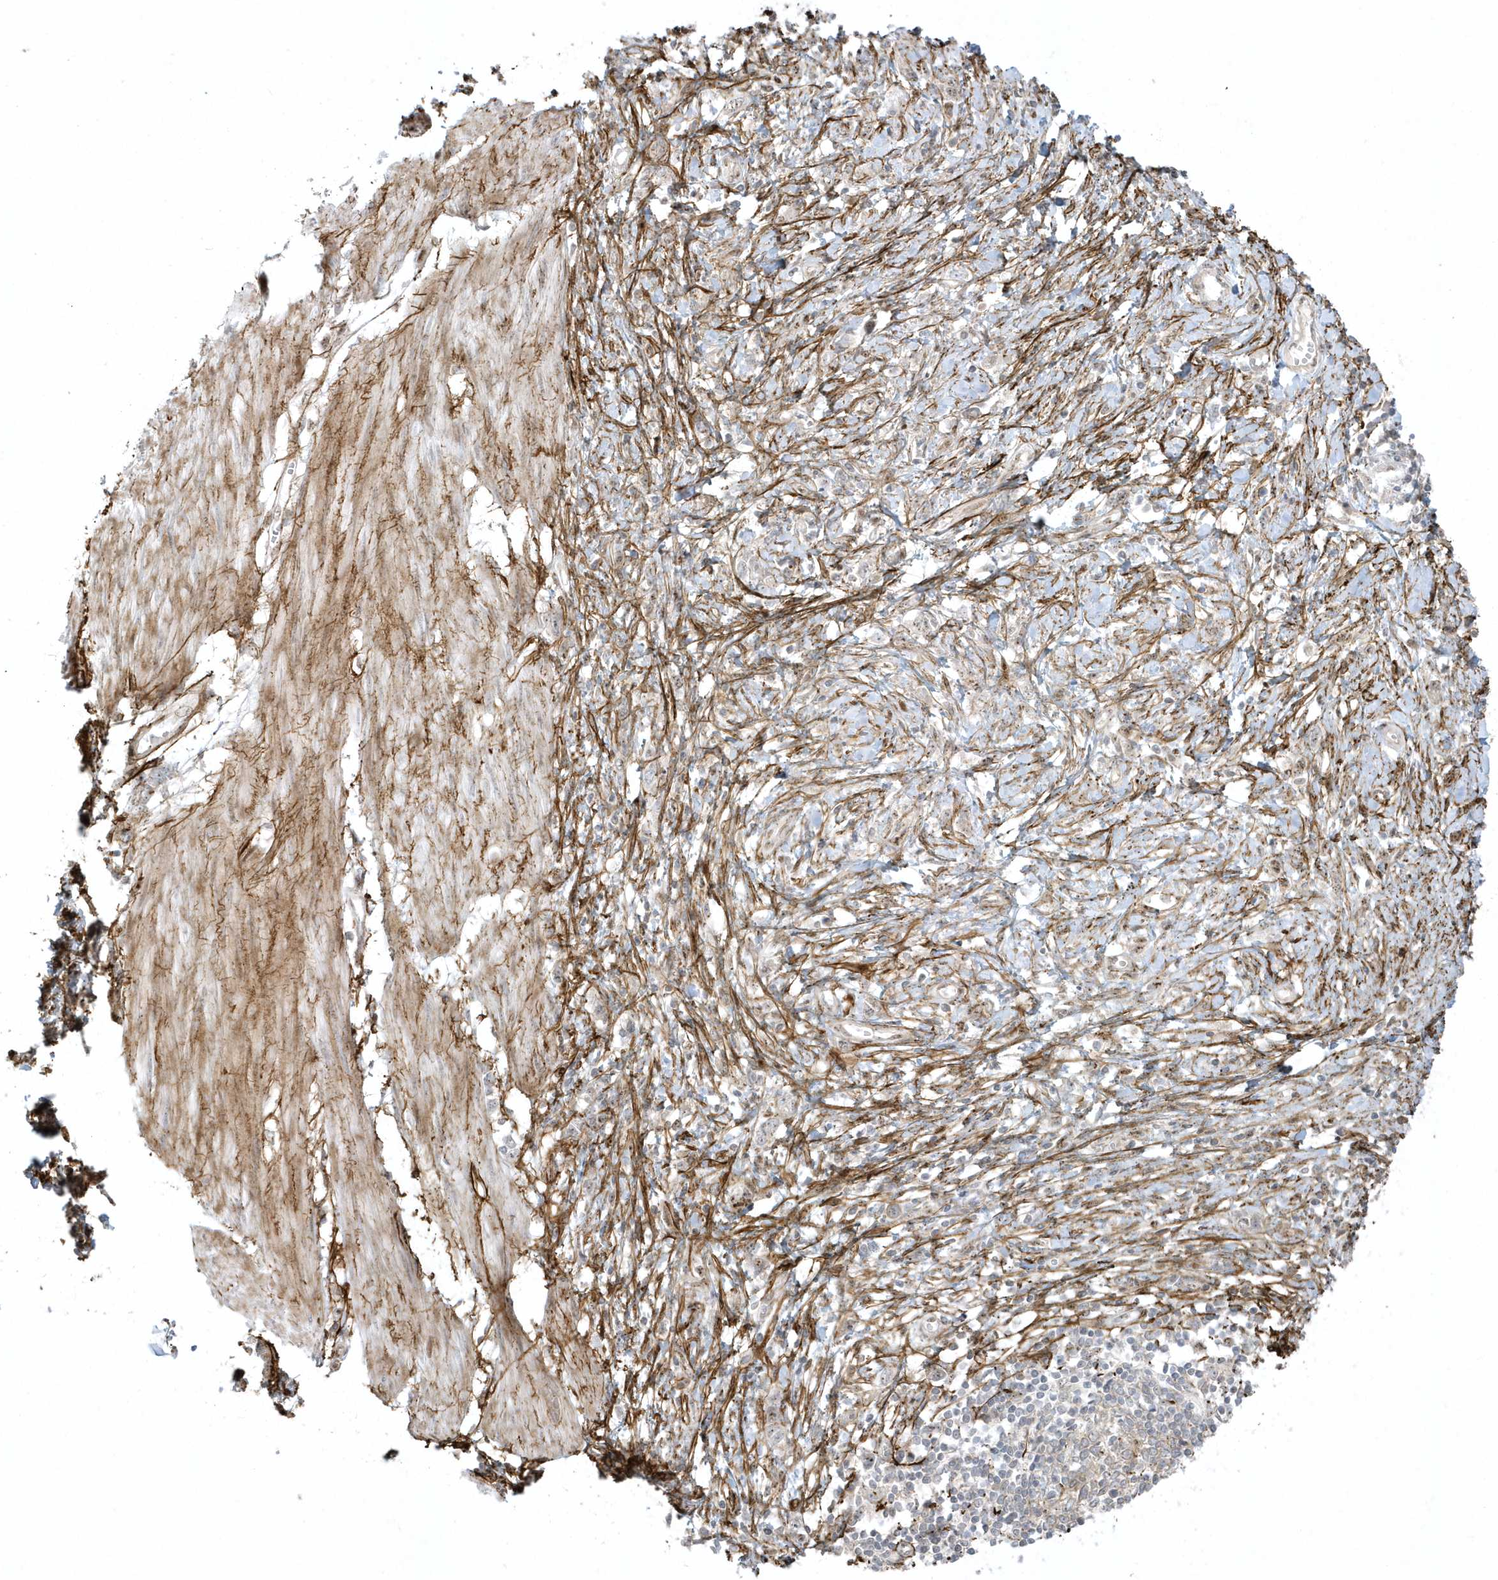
{"staining": {"intensity": "negative", "quantity": "none", "location": "none"}, "tissue": "stomach cancer", "cell_type": "Tumor cells", "image_type": "cancer", "snomed": [{"axis": "morphology", "description": "Adenocarcinoma, NOS"}, {"axis": "topography", "description": "Stomach"}], "caption": "DAB (3,3'-diaminobenzidine) immunohistochemical staining of adenocarcinoma (stomach) demonstrates no significant positivity in tumor cells.", "gene": "MASP2", "patient": {"sex": "female", "age": 76}}